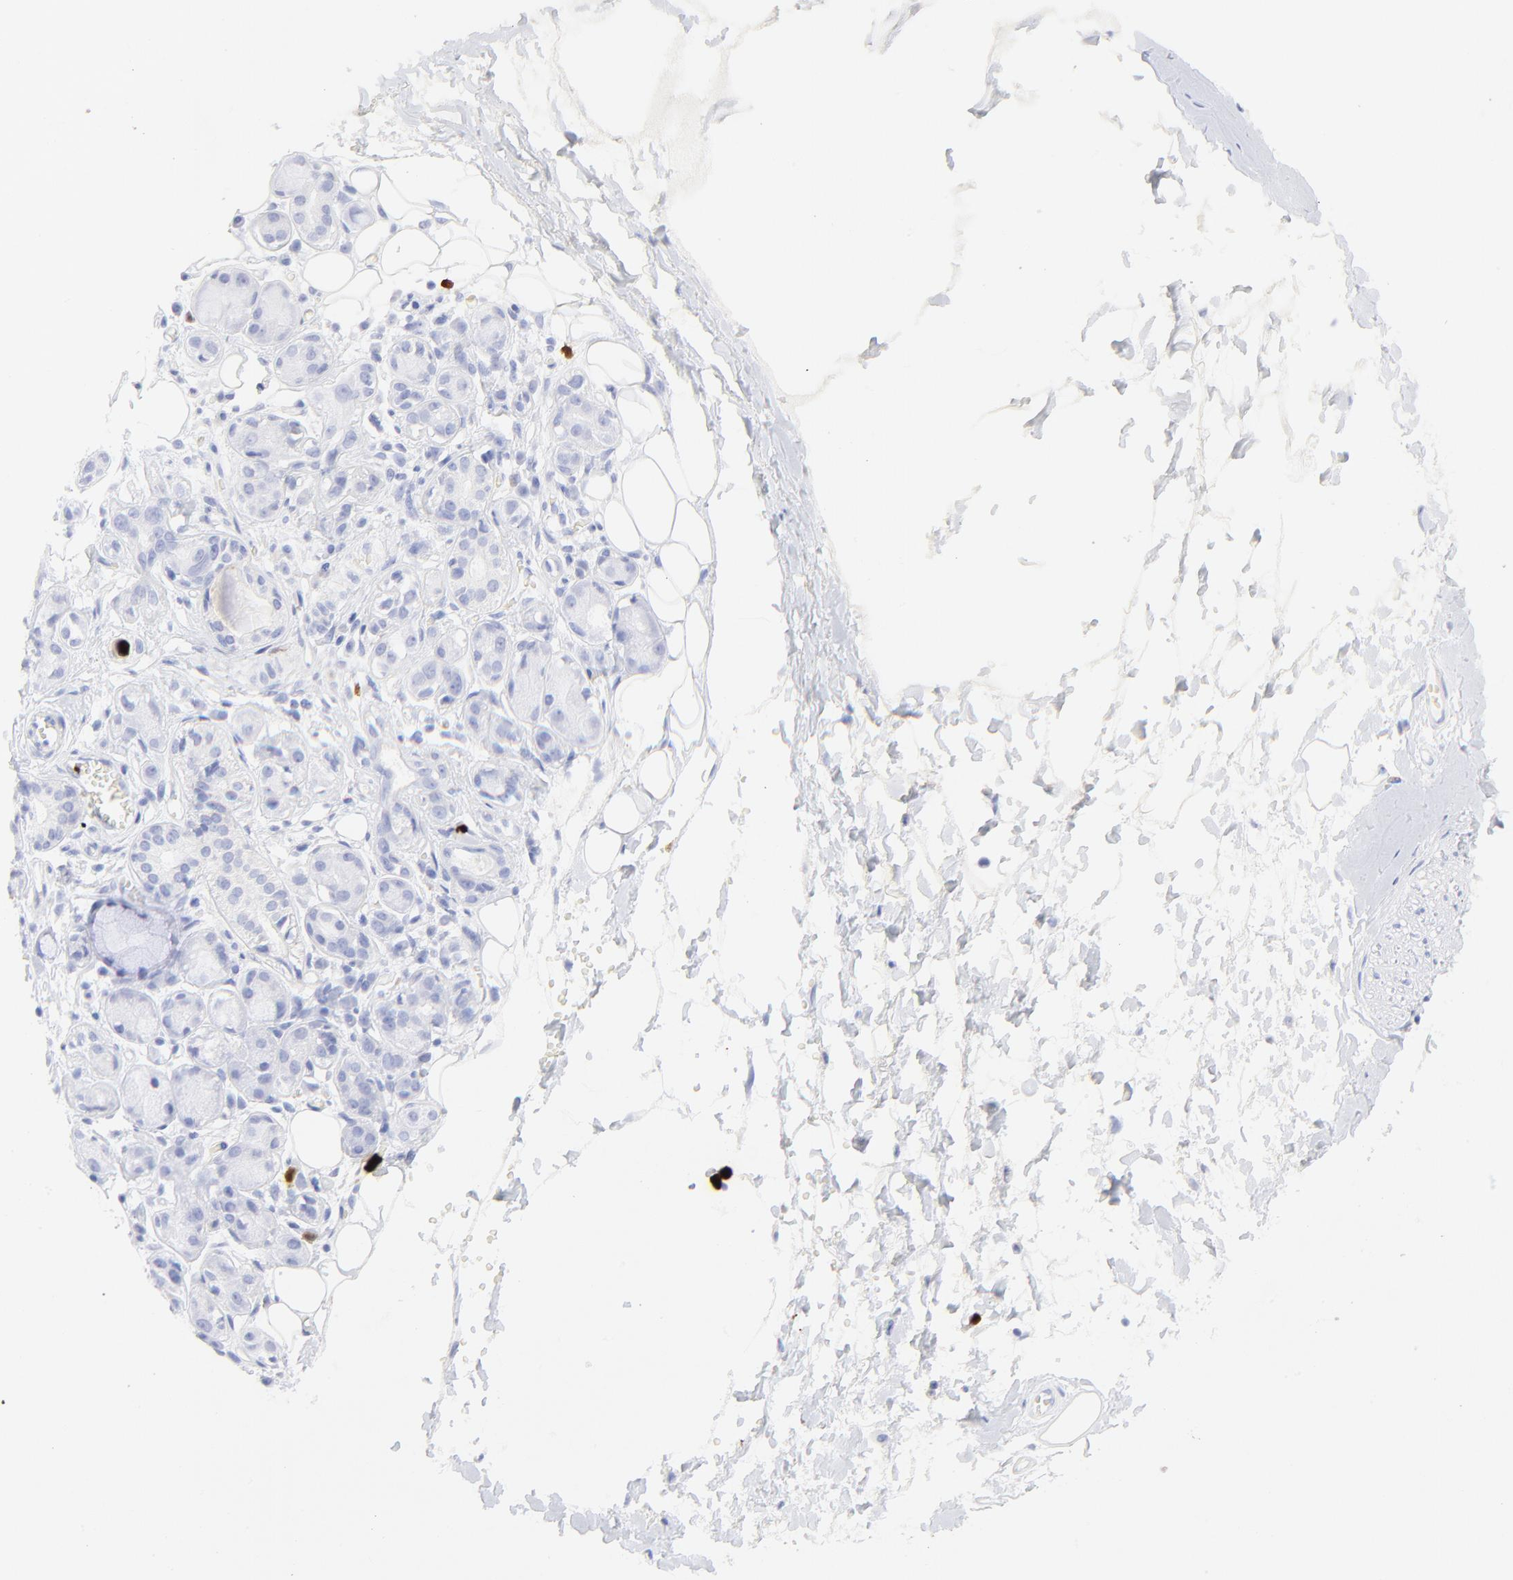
{"staining": {"intensity": "negative", "quantity": "none", "location": "none"}, "tissue": "adipose tissue", "cell_type": "Adipocytes", "image_type": "normal", "snomed": [{"axis": "morphology", "description": "Normal tissue, NOS"}, {"axis": "morphology", "description": "Inflammation, NOS"}, {"axis": "topography", "description": "Salivary gland"}, {"axis": "topography", "description": "Peripheral nerve tissue"}], "caption": "Adipocytes show no significant protein staining in normal adipose tissue. (Stains: DAB (3,3'-diaminobenzidine) immunohistochemistry with hematoxylin counter stain, Microscopy: brightfield microscopy at high magnification).", "gene": "S100A12", "patient": {"sex": "female", "age": 75}}